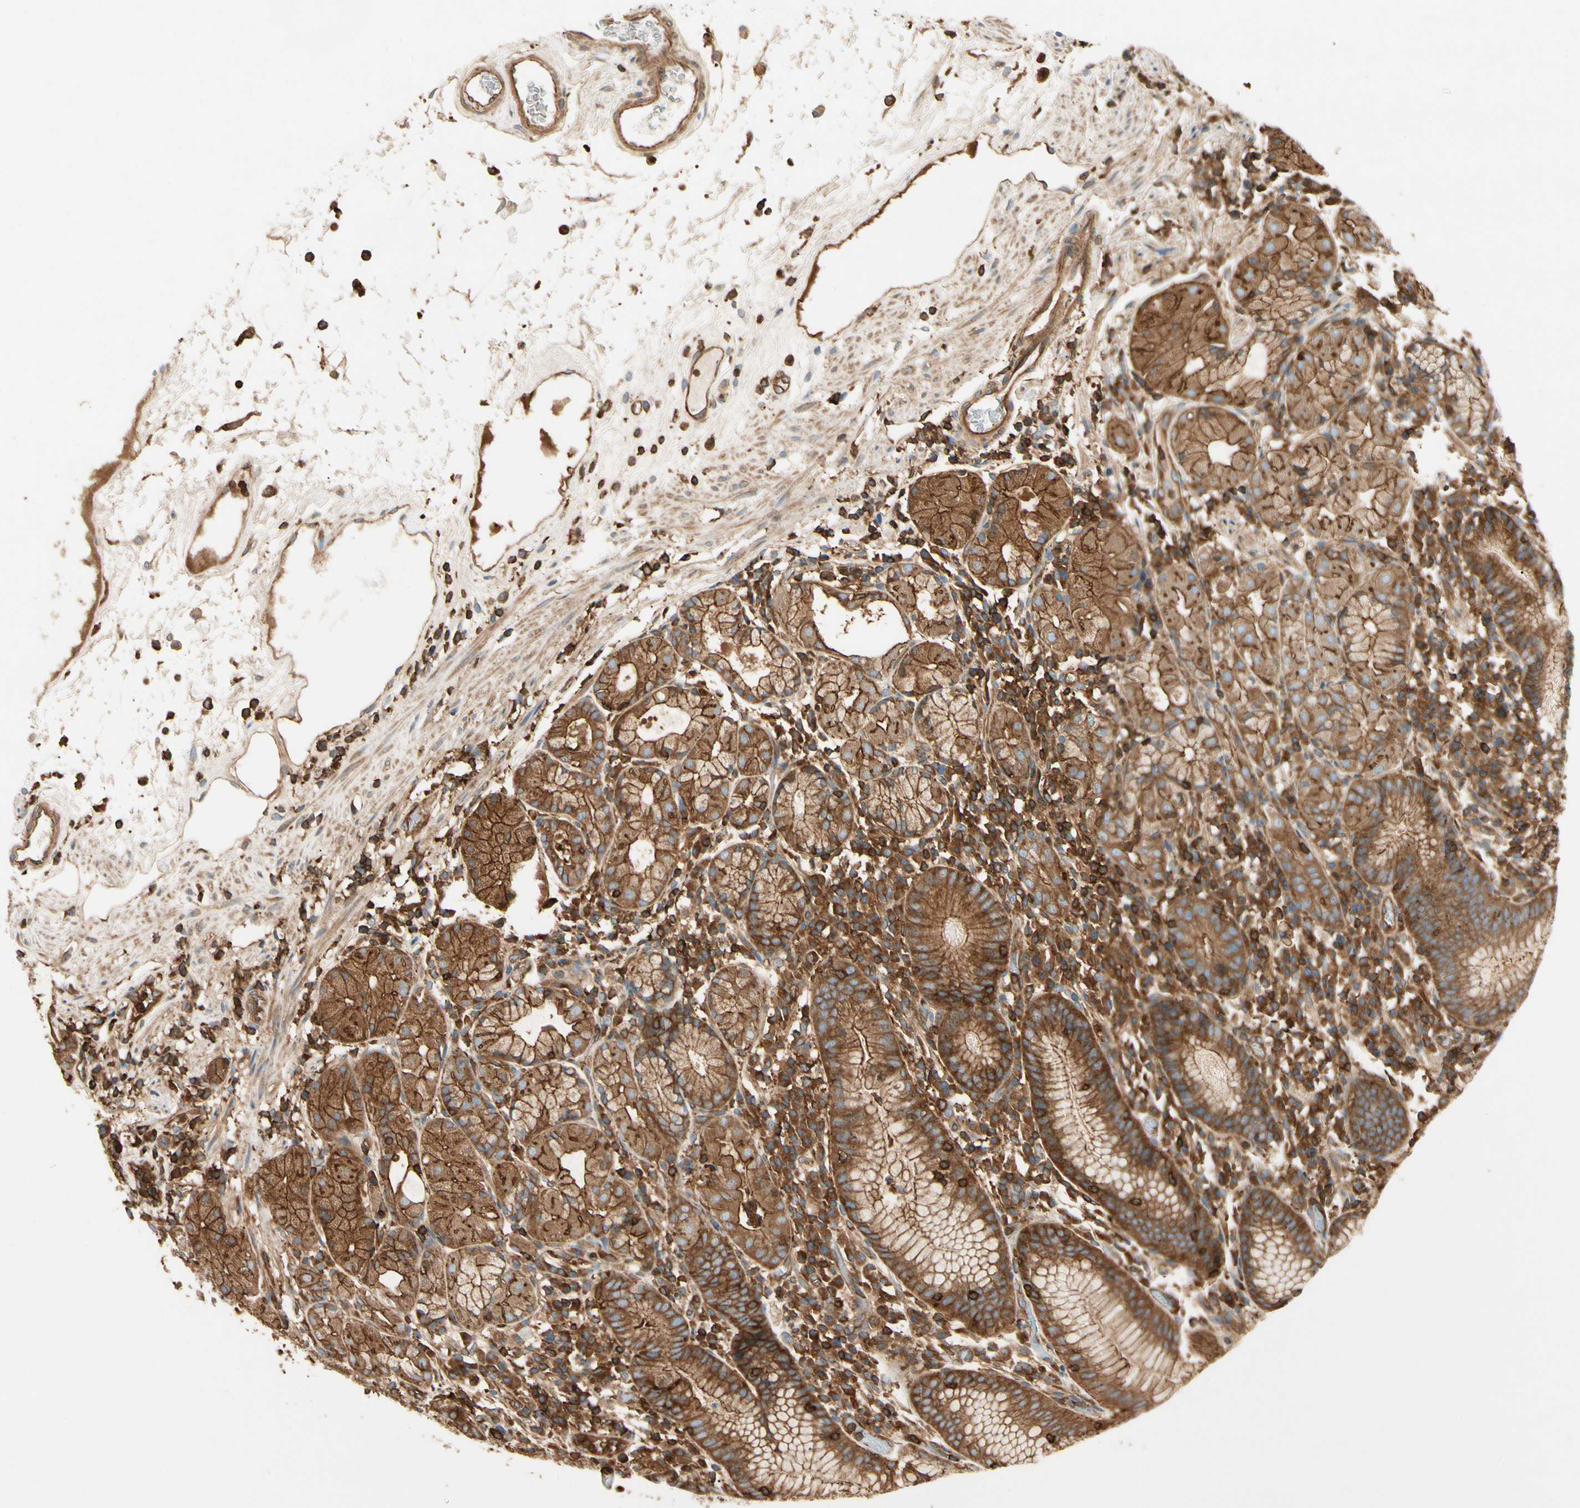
{"staining": {"intensity": "moderate", "quantity": ">75%", "location": "cytoplasmic/membranous"}, "tissue": "stomach", "cell_type": "Glandular cells", "image_type": "normal", "snomed": [{"axis": "morphology", "description": "Normal tissue, NOS"}, {"axis": "topography", "description": "Stomach"}, {"axis": "topography", "description": "Stomach, lower"}], "caption": "Immunohistochemical staining of normal stomach displays moderate cytoplasmic/membranous protein staining in approximately >75% of glandular cells.", "gene": "ARPC2", "patient": {"sex": "female", "age": 75}}